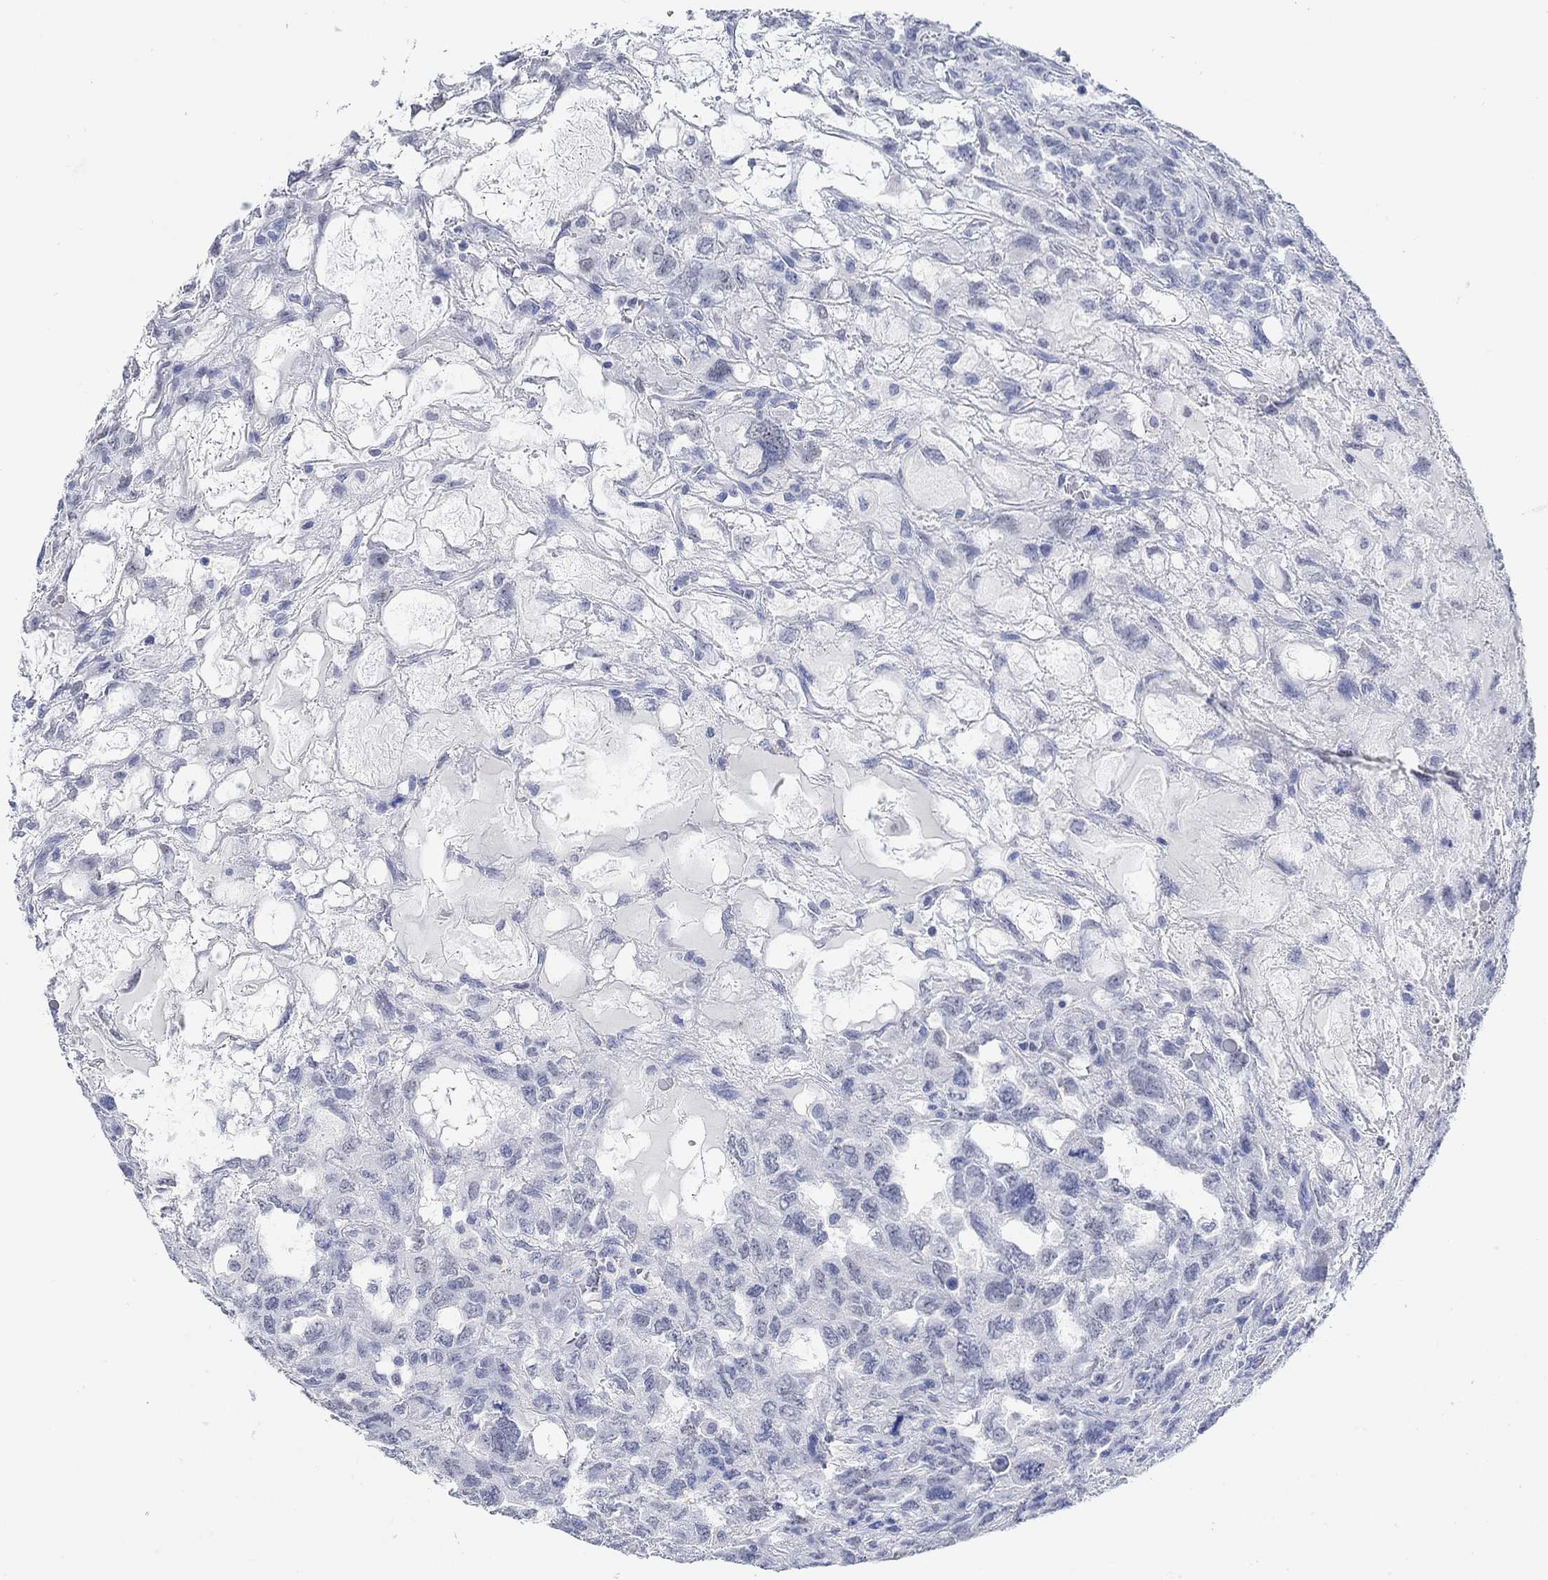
{"staining": {"intensity": "negative", "quantity": "none", "location": "none"}, "tissue": "testis cancer", "cell_type": "Tumor cells", "image_type": "cancer", "snomed": [{"axis": "morphology", "description": "Seminoma, NOS"}, {"axis": "topography", "description": "Testis"}], "caption": "DAB (3,3'-diaminobenzidine) immunohistochemical staining of testis cancer shows no significant staining in tumor cells.", "gene": "PPP1R17", "patient": {"sex": "male", "age": 52}}